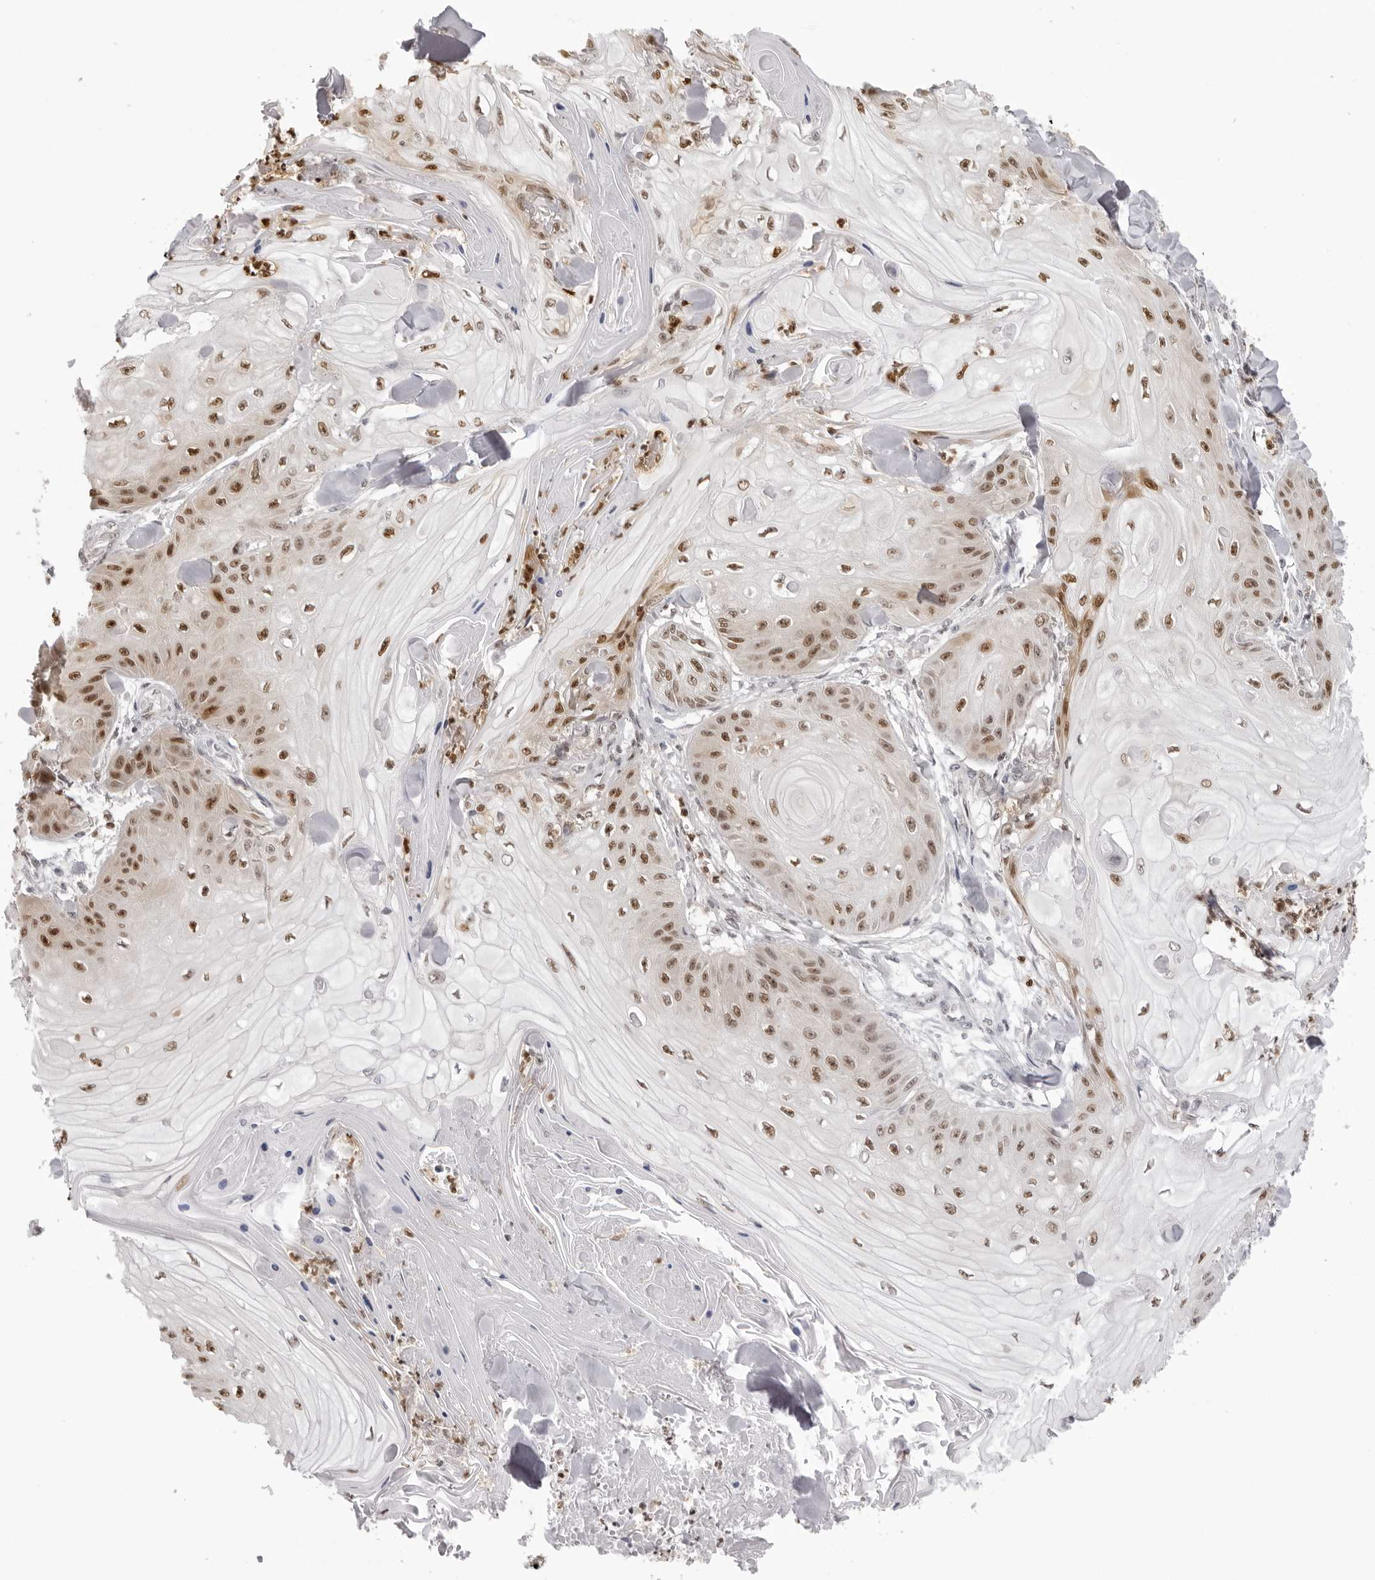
{"staining": {"intensity": "moderate", "quantity": ">75%", "location": "nuclear"}, "tissue": "skin cancer", "cell_type": "Tumor cells", "image_type": "cancer", "snomed": [{"axis": "morphology", "description": "Squamous cell carcinoma, NOS"}, {"axis": "topography", "description": "Skin"}], "caption": "Squamous cell carcinoma (skin) stained with immunohistochemistry (IHC) reveals moderate nuclear staining in about >75% of tumor cells. (IHC, brightfield microscopy, high magnification).", "gene": "HSPA4", "patient": {"sex": "male", "age": 74}}